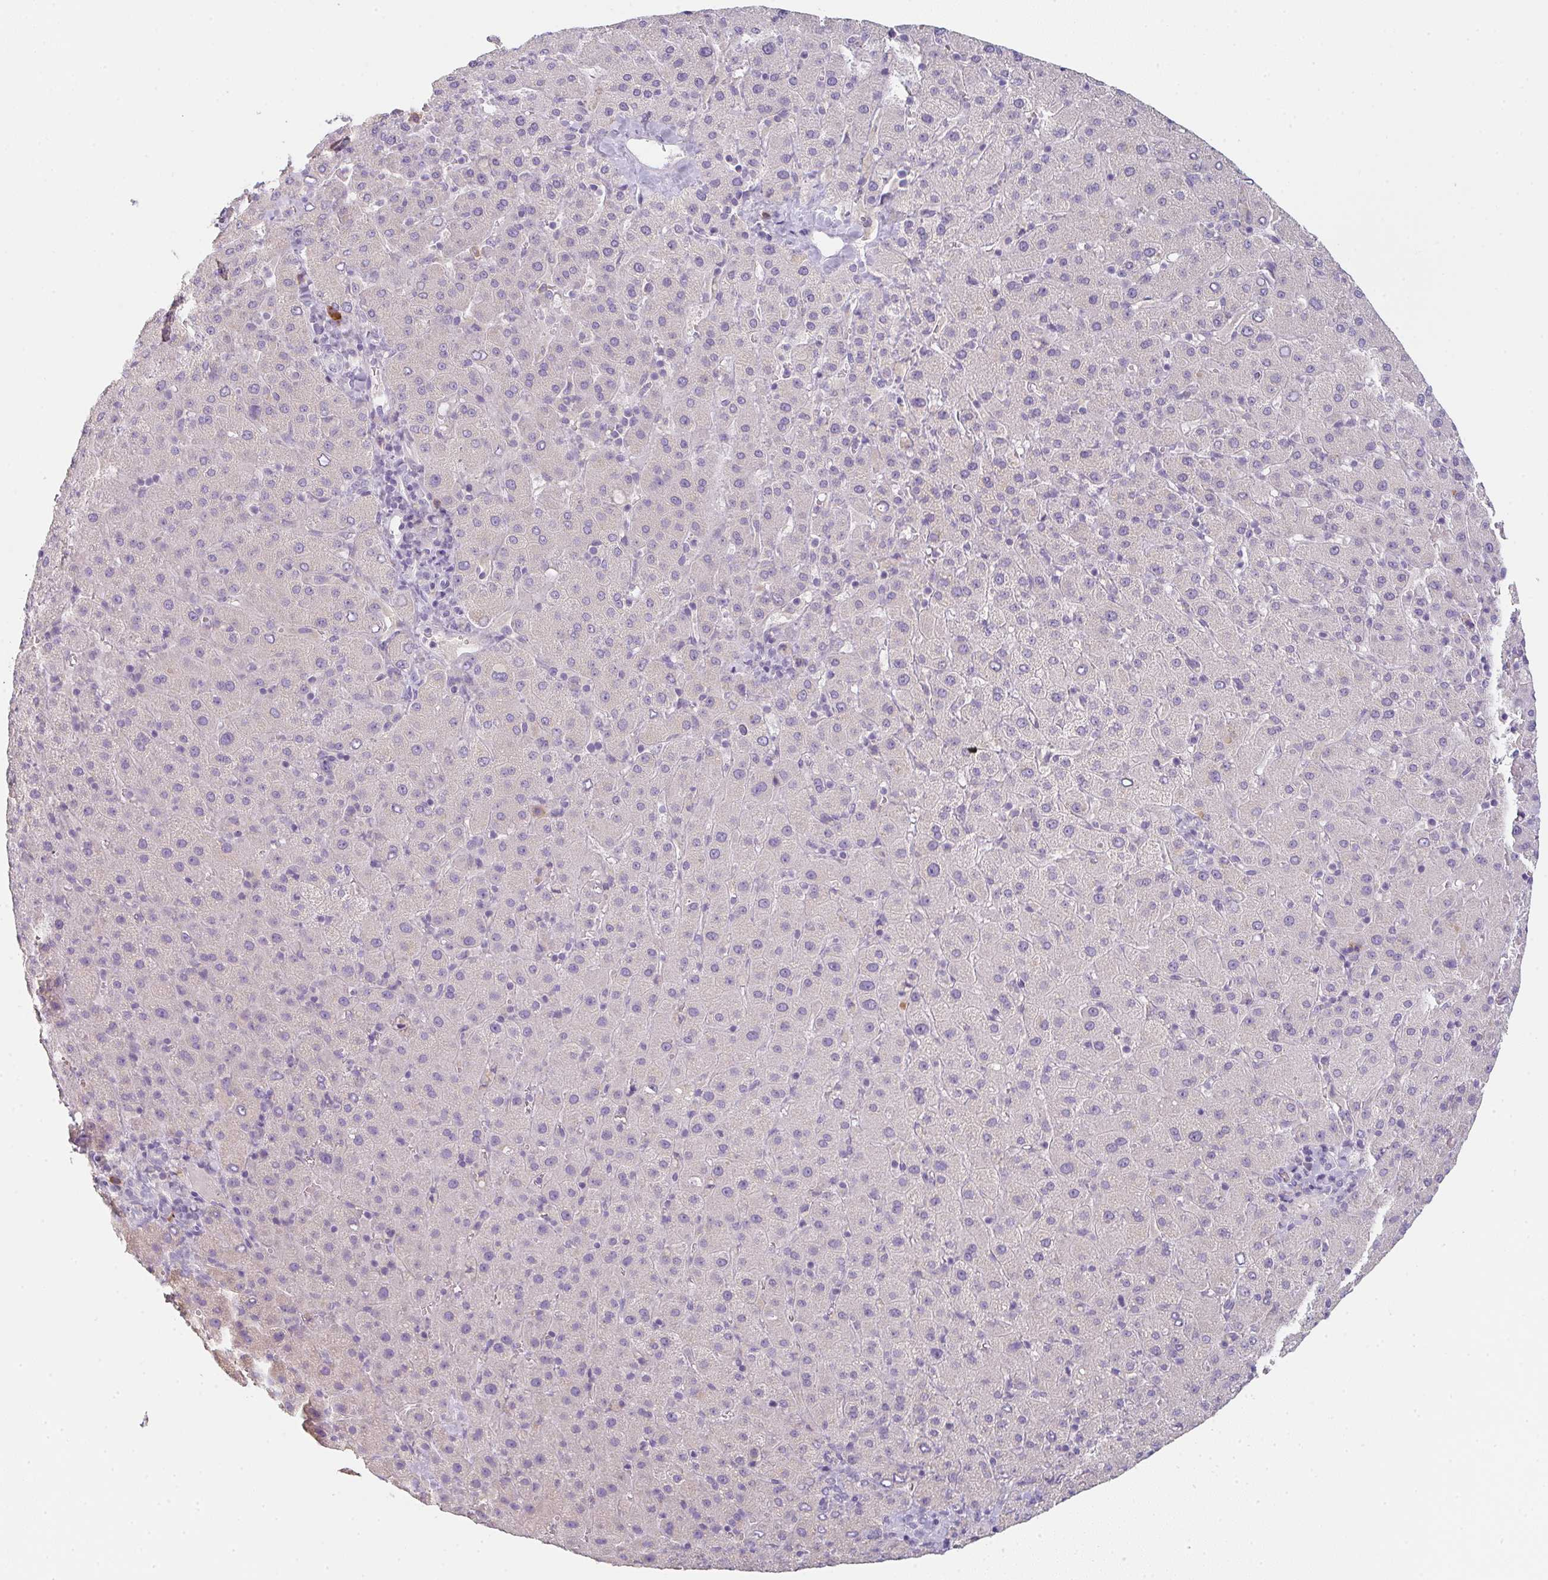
{"staining": {"intensity": "negative", "quantity": "none", "location": "none"}, "tissue": "liver cancer", "cell_type": "Tumor cells", "image_type": "cancer", "snomed": [{"axis": "morphology", "description": "Carcinoma, Hepatocellular, NOS"}, {"axis": "topography", "description": "Liver"}], "caption": "Human liver cancer stained for a protein using IHC displays no expression in tumor cells.", "gene": "ZNF215", "patient": {"sex": "female", "age": 58}}